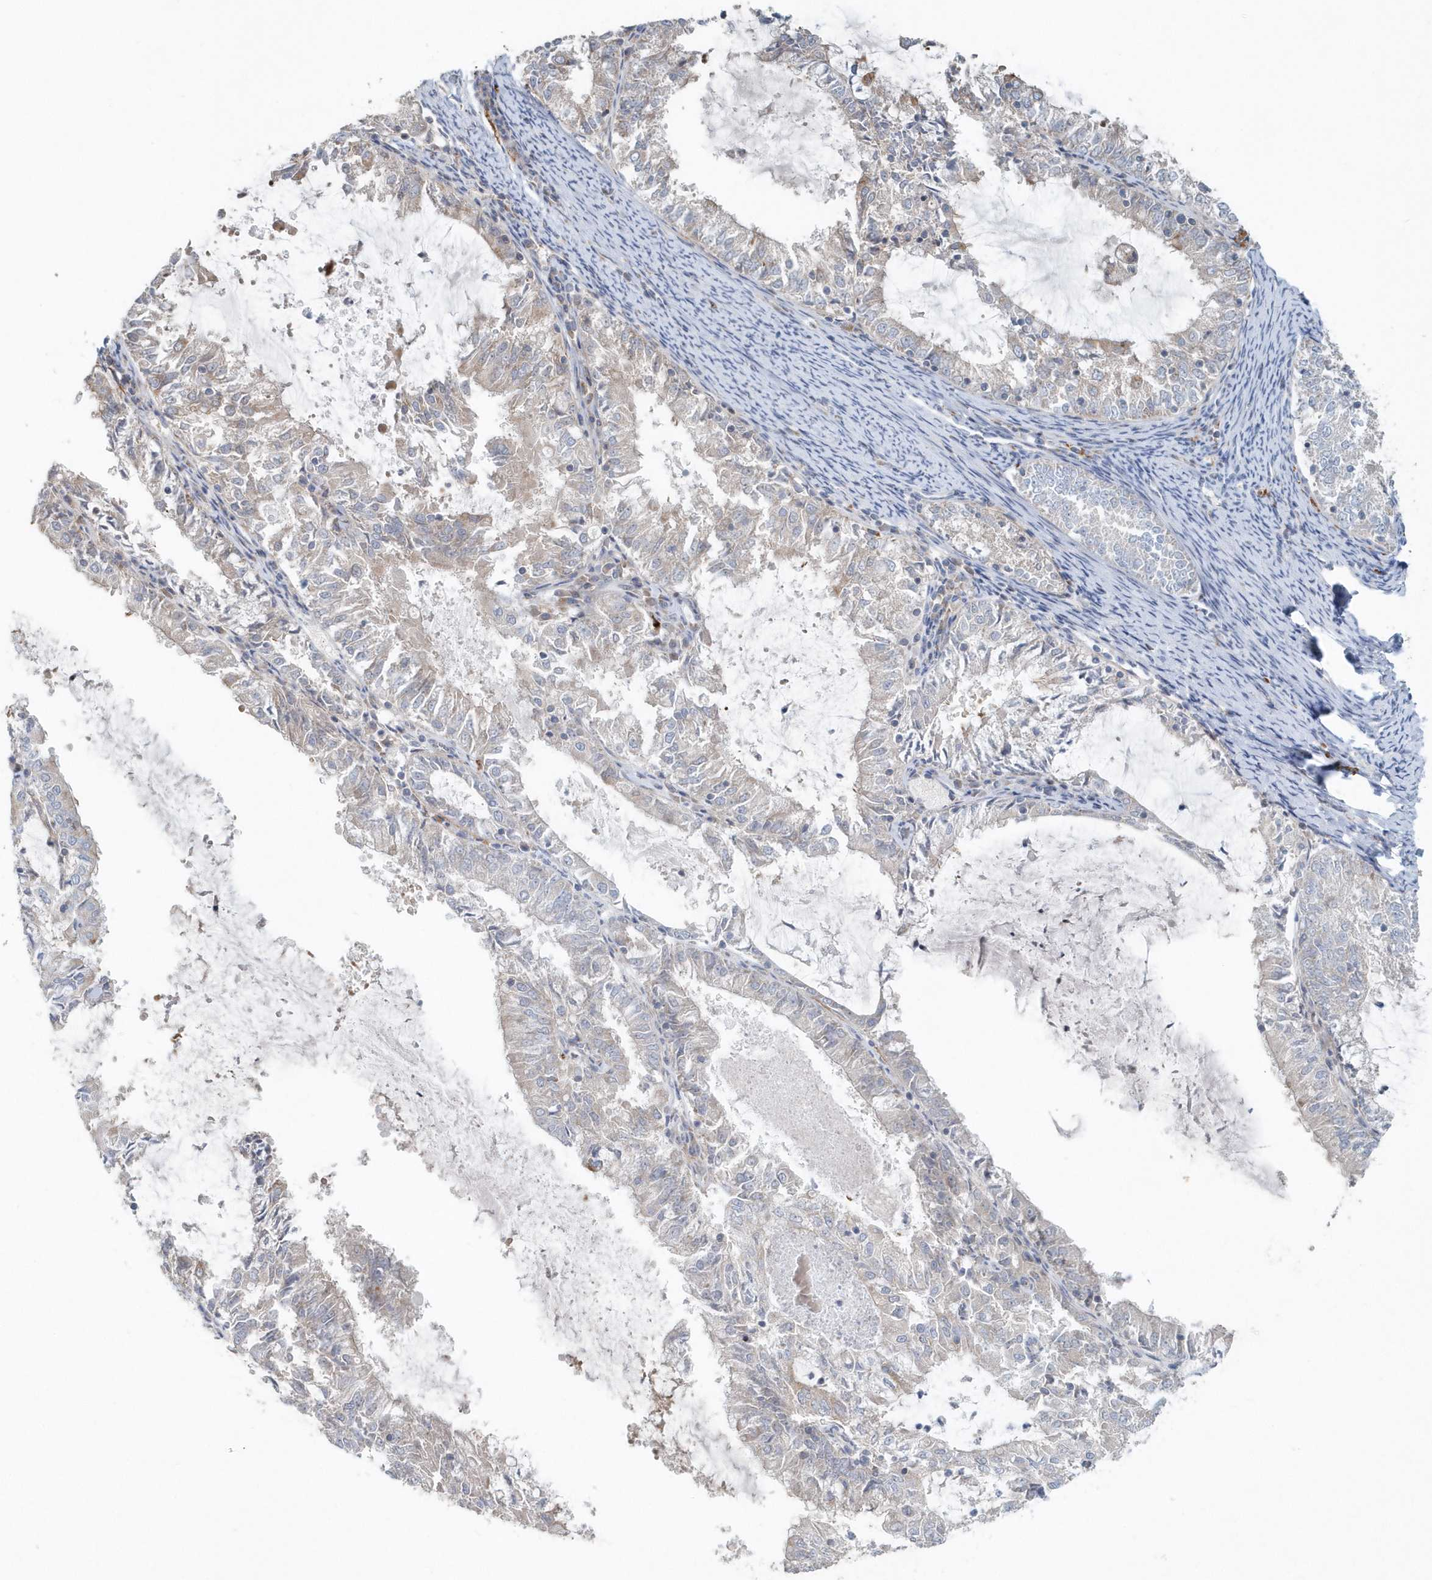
{"staining": {"intensity": "weak", "quantity": "25%-75%", "location": "cytoplasmic/membranous"}, "tissue": "endometrial cancer", "cell_type": "Tumor cells", "image_type": "cancer", "snomed": [{"axis": "morphology", "description": "Adenocarcinoma, NOS"}, {"axis": "topography", "description": "Endometrium"}], "caption": "An immunohistochemistry (IHC) image of tumor tissue is shown. Protein staining in brown highlights weak cytoplasmic/membranous positivity in endometrial cancer within tumor cells.", "gene": "MMUT", "patient": {"sex": "female", "age": 57}}